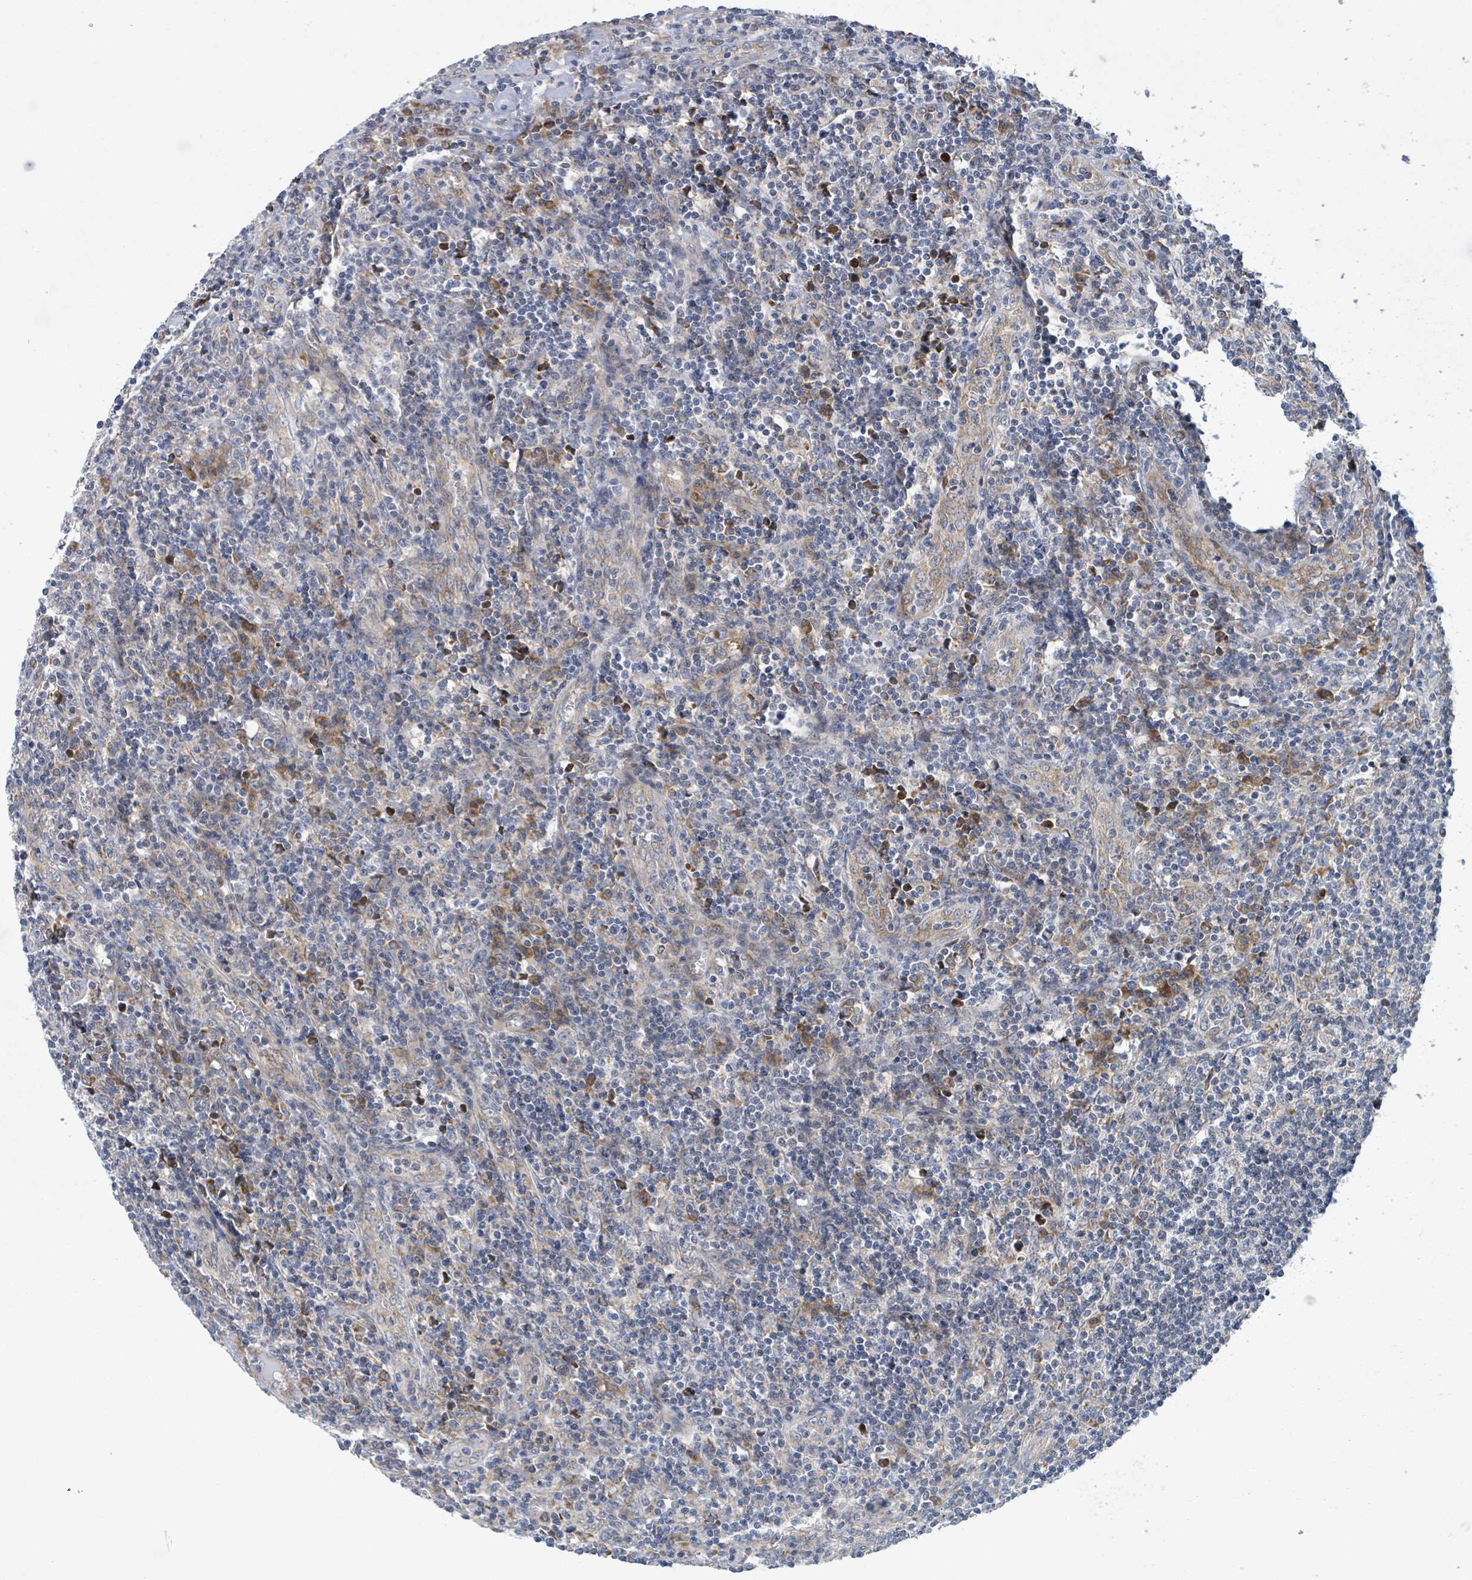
{"staining": {"intensity": "negative", "quantity": "none", "location": "none"}, "tissue": "lymphoma", "cell_type": "Tumor cells", "image_type": "cancer", "snomed": [{"axis": "morphology", "description": "Hodgkin's disease, NOS"}, {"axis": "topography", "description": "Lymph node"}], "caption": "Protein analysis of lymphoma reveals no significant expression in tumor cells. (DAB (3,3'-diaminobenzidine) immunohistochemistry (IHC) with hematoxylin counter stain).", "gene": "NOMO1", "patient": {"sex": "male", "age": 83}}